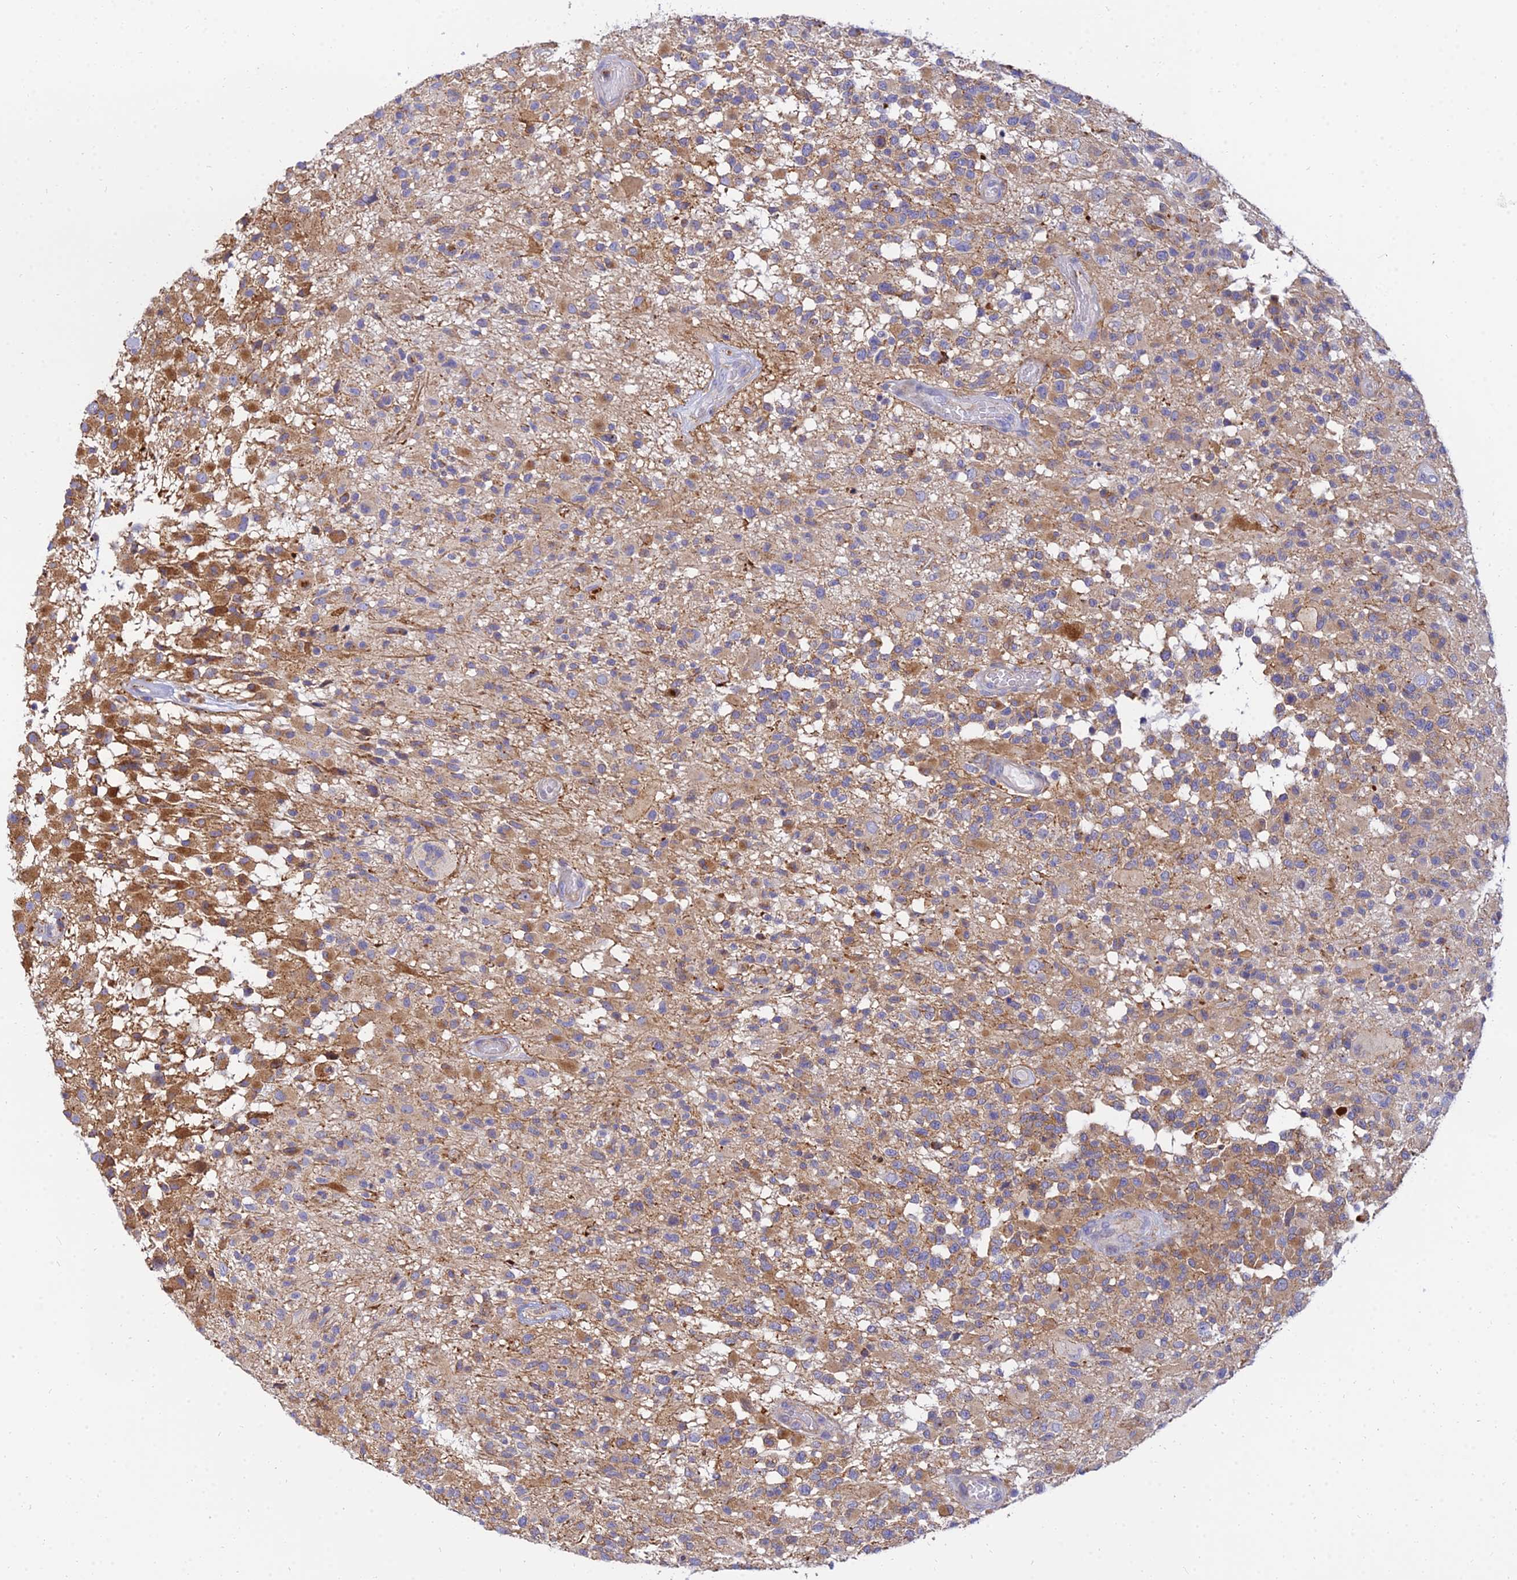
{"staining": {"intensity": "moderate", "quantity": "25%-75%", "location": "cytoplasmic/membranous"}, "tissue": "glioma", "cell_type": "Tumor cells", "image_type": "cancer", "snomed": [{"axis": "morphology", "description": "Glioma, malignant, High grade"}, {"axis": "morphology", "description": "Glioblastoma, NOS"}, {"axis": "topography", "description": "Brain"}], "caption": "Immunohistochemical staining of glioblastoma demonstrates medium levels of moderate cytoplasmic/membranous positivity in about 25%-75% of tumor cells.", "gene": "ARL8B", "patient": {"sex": "male", "age": 60}}